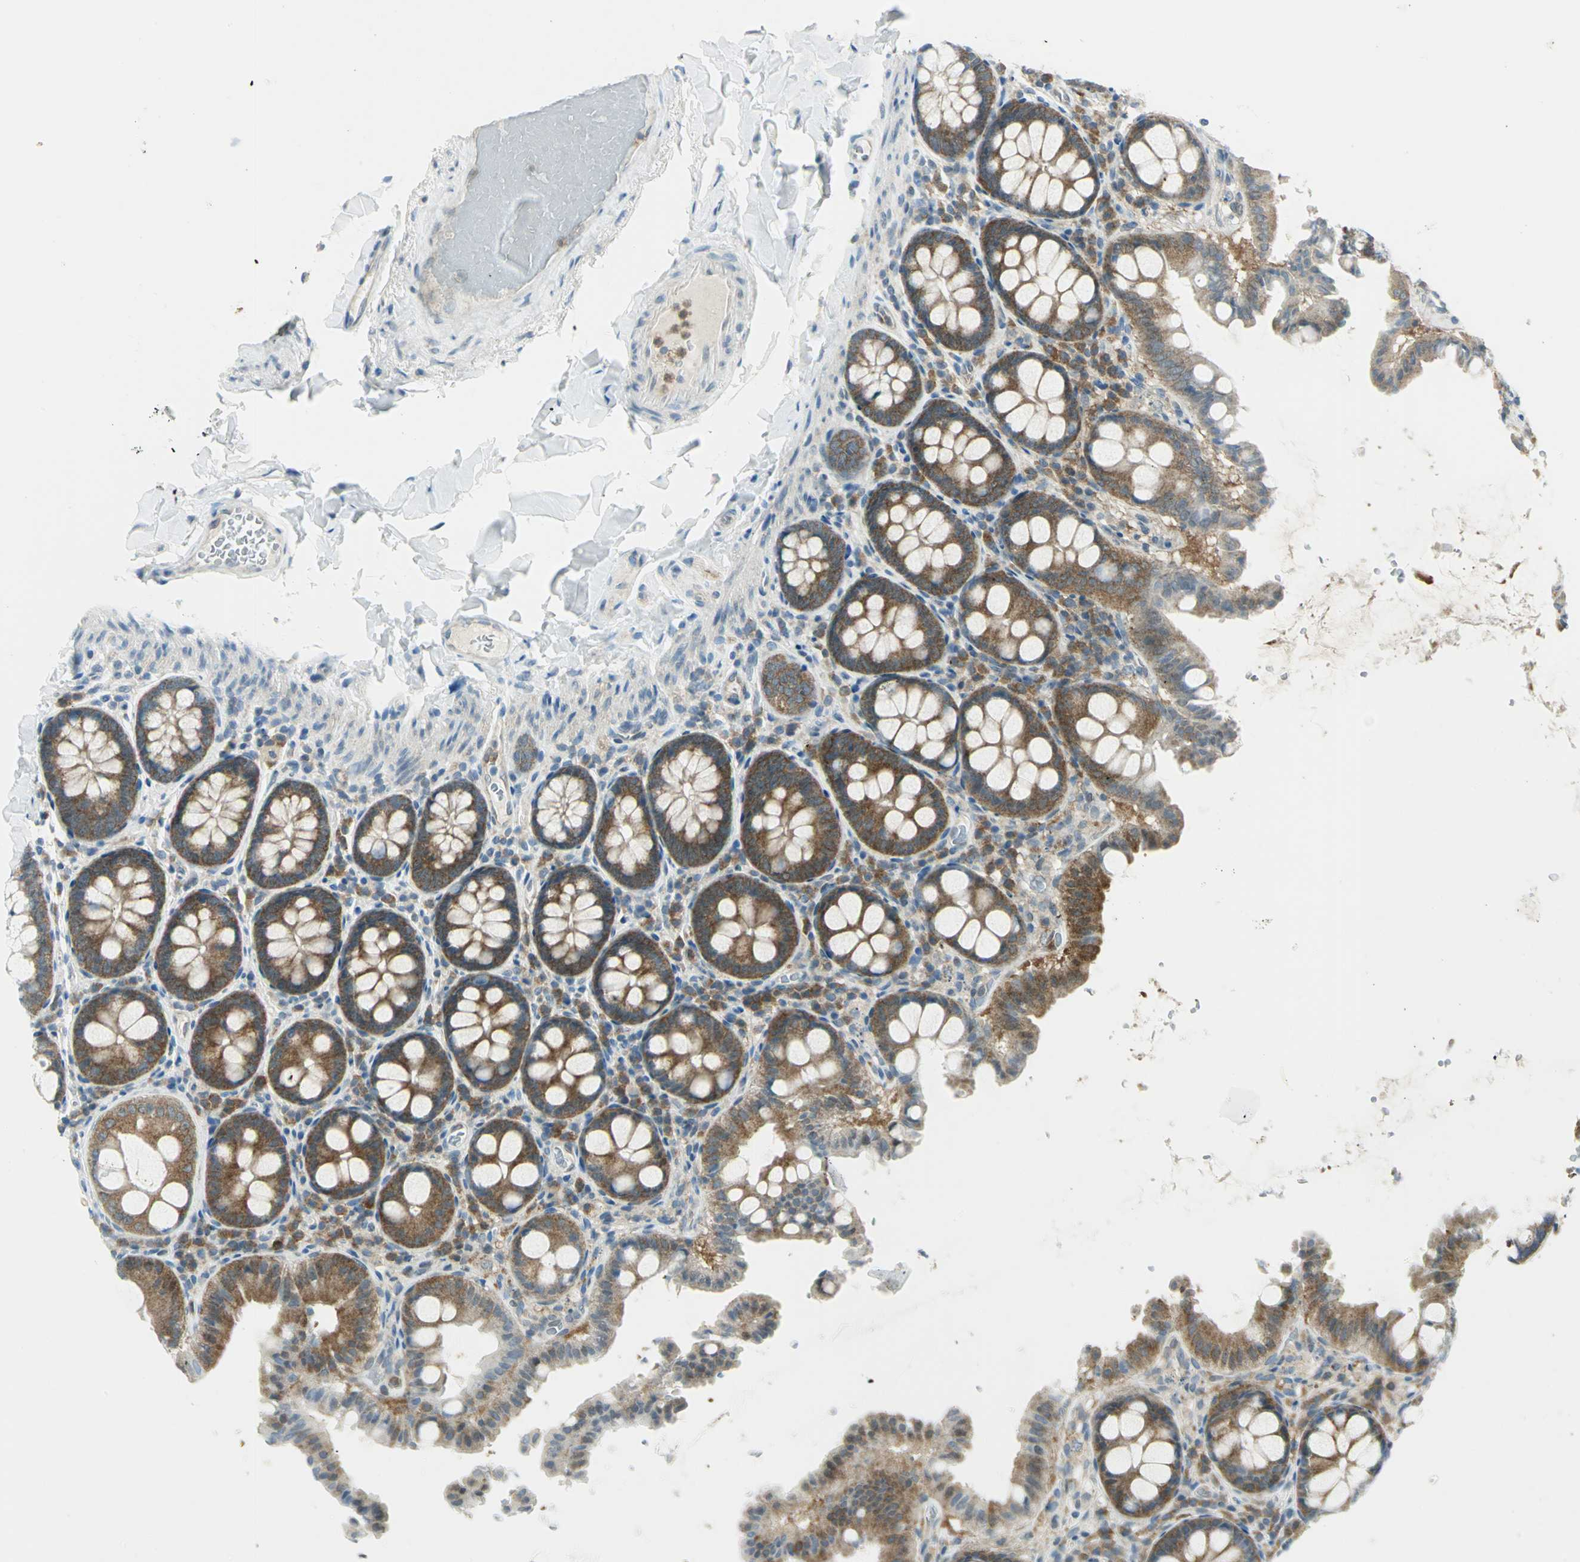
{"staining": {"intensity": "negative", "quantity": "none", "location": "none"}, "tissue": "colon", "cell_type": "Endothelial cells", "image_type": "normal", "snomed": [{"axis": "morphology", "description": "Normal tissue, NOS"}, {"axis": "topography", "description": "Colon"}], "caption": "Micrograph shows no protein staining in endothelial cells of unremarkable colon.", "gene": "ALDOA", "patient": {"sex": "female", "age": 61}}